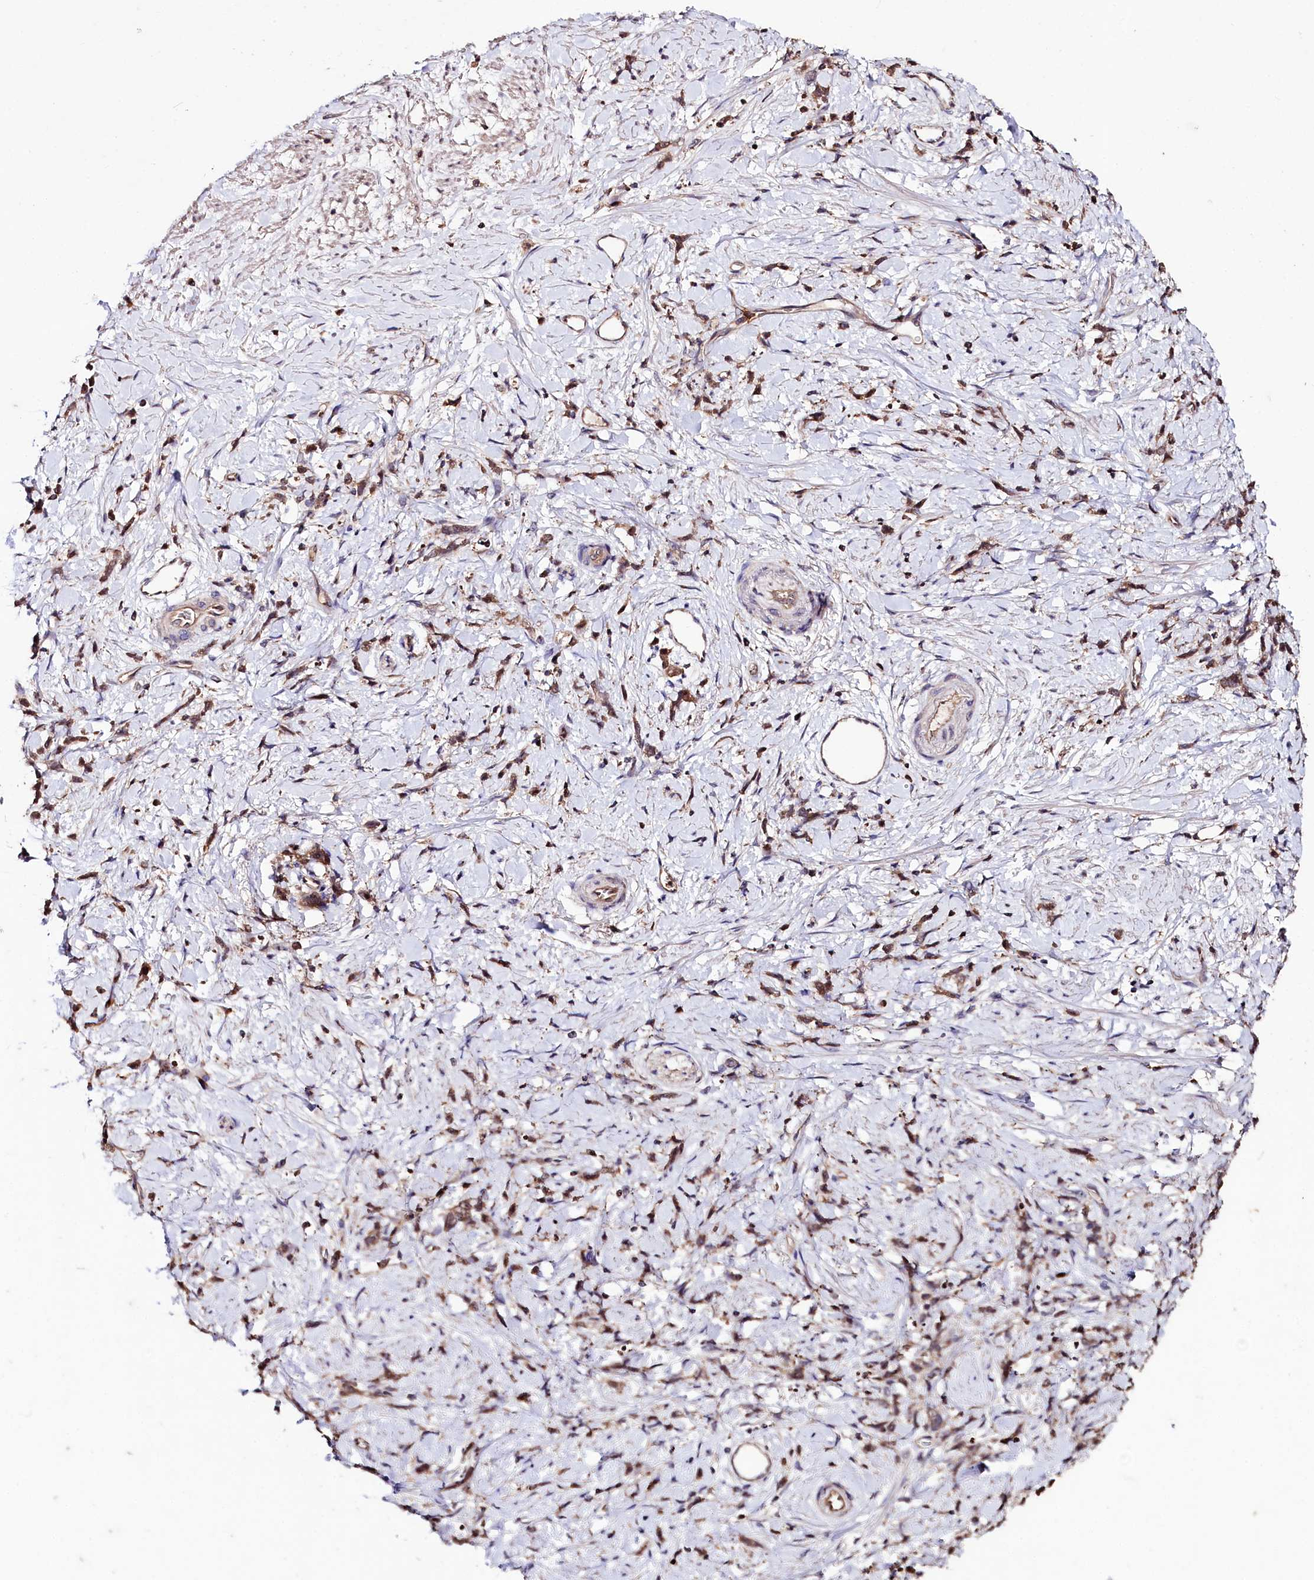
{"staining": {"intensity": "moderate", "quantity": ">75%", "location": "cytoplasmic/membranous"}, "tissue": "stomach cancer", "cell_type": "Tumor cells", "image_type": "cancer", "snomed": [{"axis": "morphology", "description": "Adenocarcinoma, NOS"}, {"axis": "topography", "description": "Stomach"}], "caption": "High-magnification brightfield microscopy of adenocarcinoma (stomach) stained with DAB (3,3'-diaminobenzidine) (brown) and counterstained with hematoxylin (blue). tumor cells exhibit moderate cytoplasmic/membranous staining is present in about>75% of cells. (brown staining indicates protein expression, while blue staining denotes nuclei).", "gene": "KLRB1", "patient": {"sex": "female", "age": 60}}